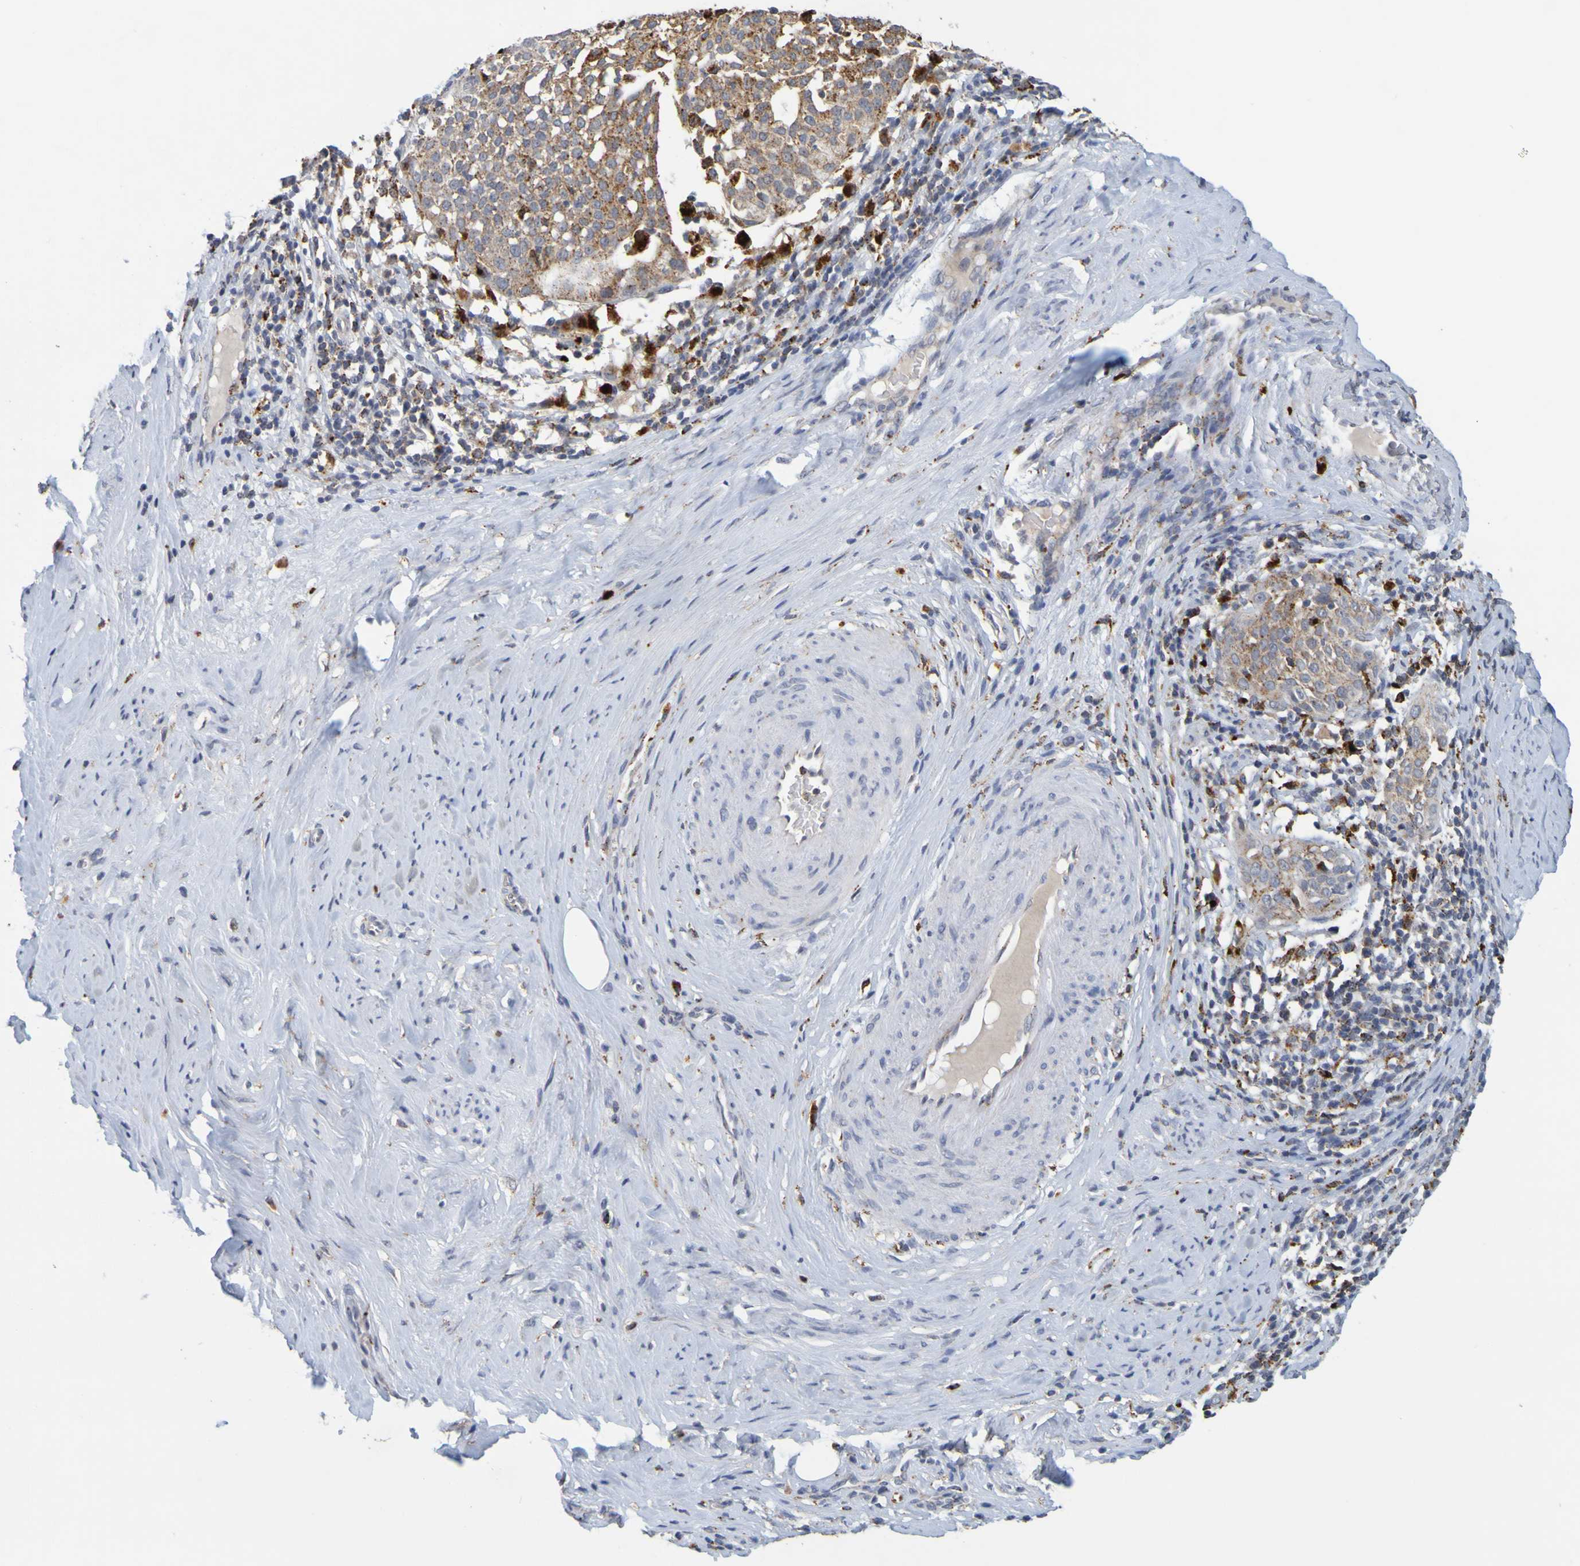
{"staining": {"intensity": "moderate", "quantity": "25%-75%", "location": "cytoplasmic/membranous"}, "tissue": "cervical cancer", "cell_type": "Tumor cells", "image_type": "cancer", "snomed": [{"axis": "morphology", "description": "Squamous cell carcinoma, NOS"}, {"axis": "topography", "description": "Cervix"}], "caption": "The image demonstrates staining of squamous cell carcinoma (cervical), revealing moderate cytoplasmic/membranous protein expression (brown color) within tumor cells.", "gene": "TPH1", "patient": {"sex": "female", "age": 51}}